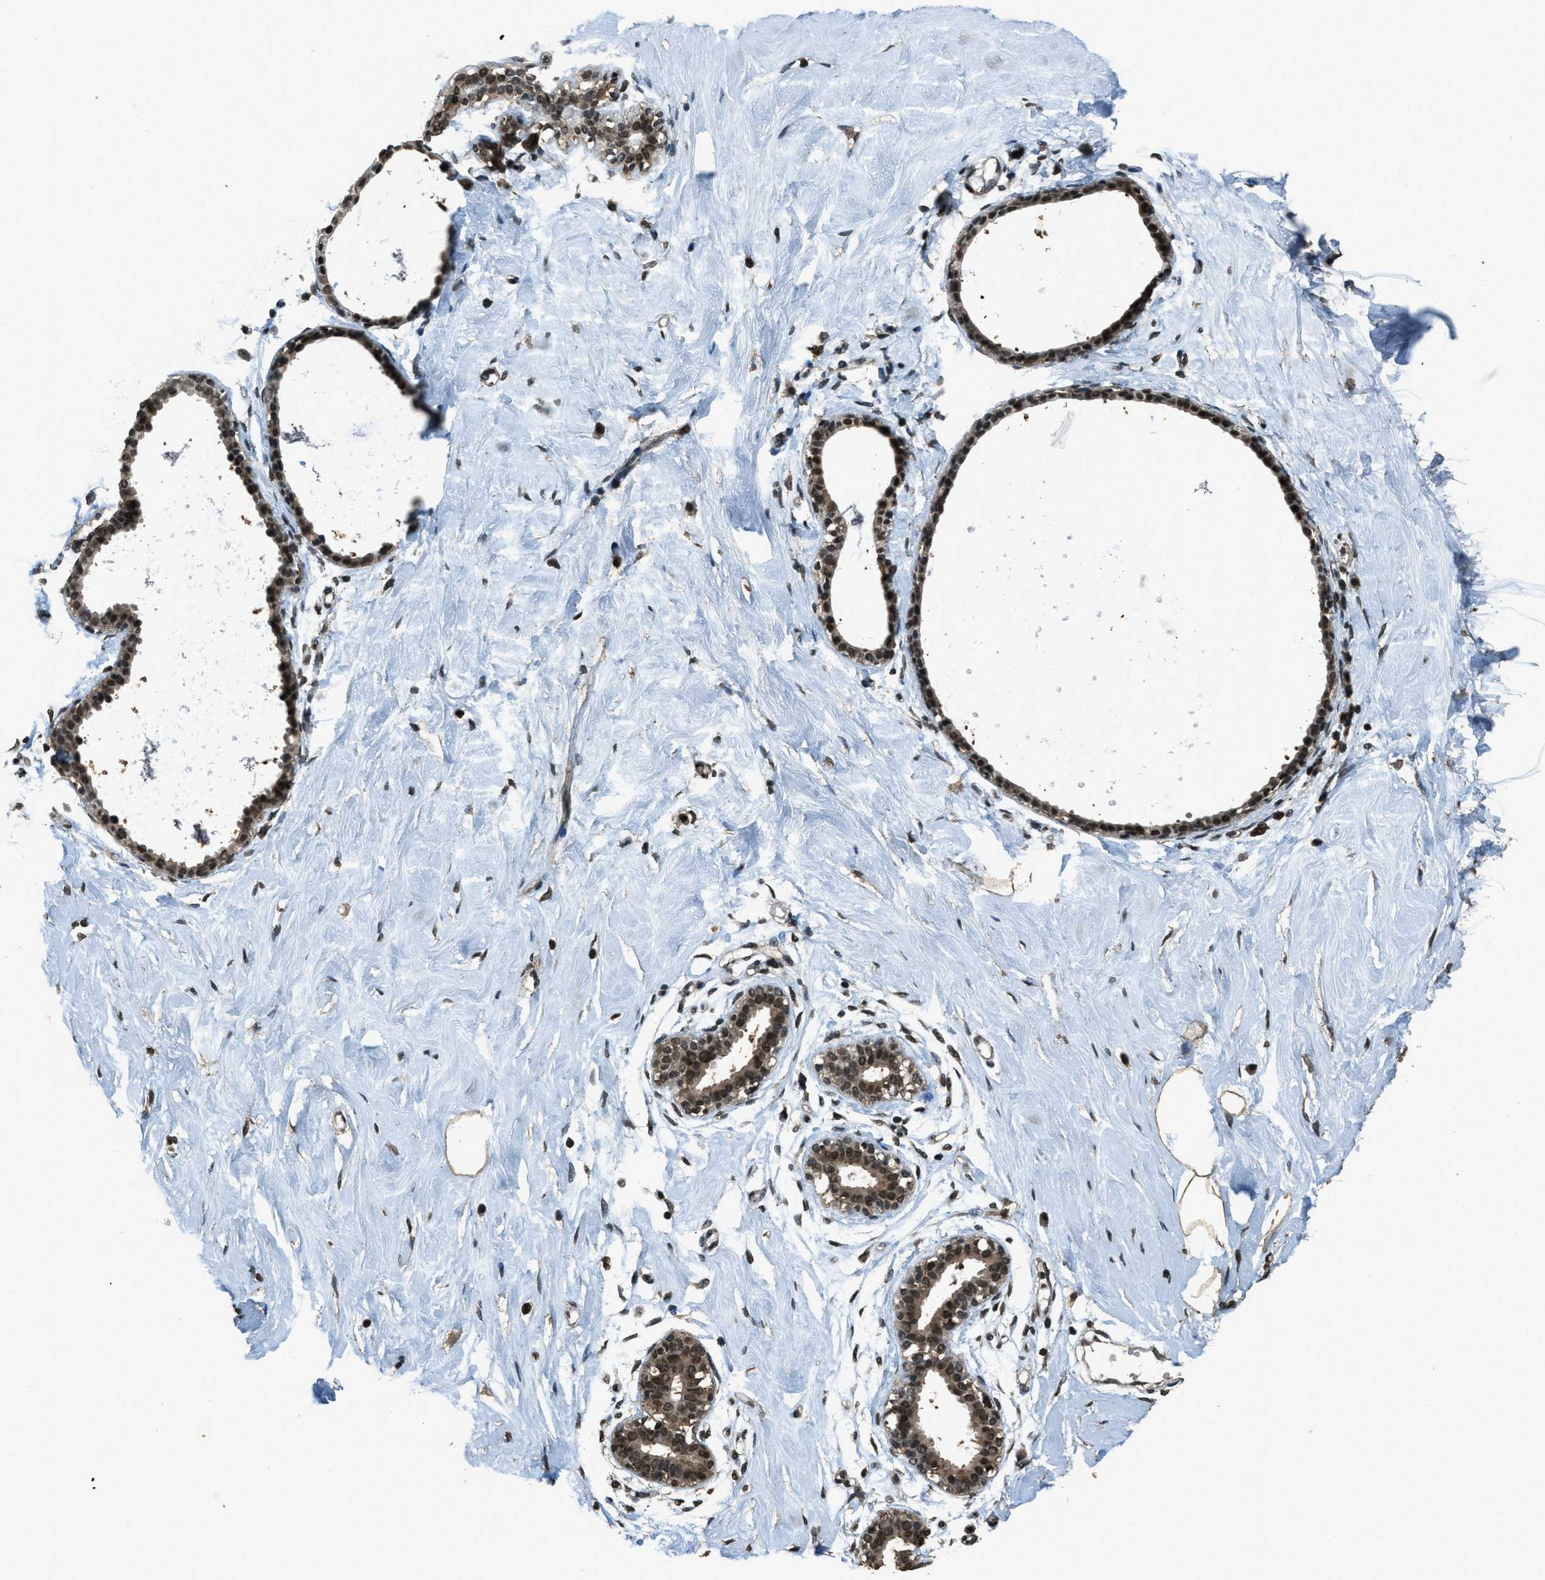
{"staining": {"intensity": "moderate", "quantity": ">75%", "location": "cytoplasmic/membranous,nuclear"}, "tissue": "breast", "cell_type": "Adipocytes", "image_type": "normal", "snomed": [{"axis": "morphology", "description": "Normal tissue, NOS"}, {"axis": "topography", "description": "Breast"}], "caption": "This micrograph shows benign breast stained with immunohistochemistry (IHC) to label a protein in brown. The cytoplasmic/membranous,nuclear of adipocytes show moderate positivity for the protein. Nuclei are counter-stained blue.", "gene": "MYB", "patient": {"sex": "female", "age": 23}}